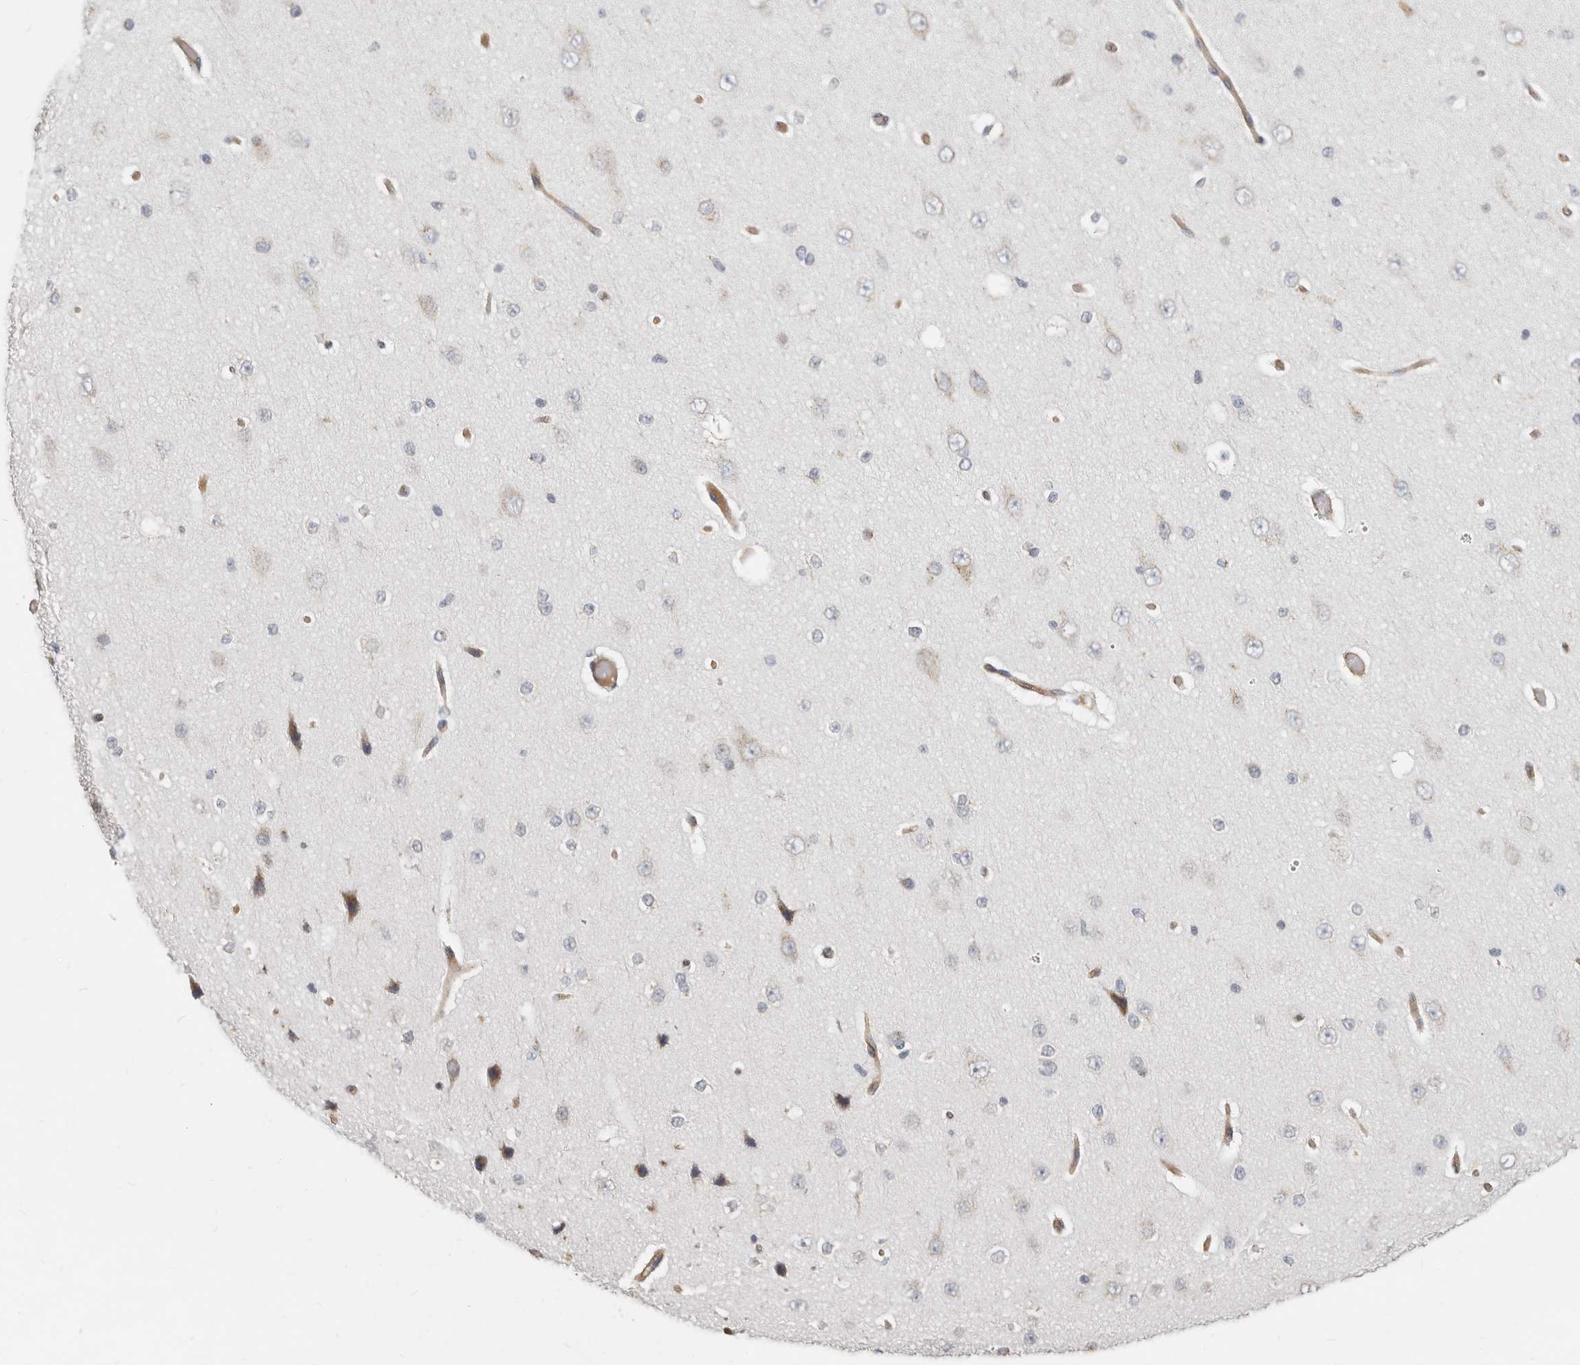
{"staining": {"intensity": "moderate", "quantity": ">75%", "location": "cytoplasmic/membranous"}, "tissue": "cerebral cortex", "cell_type": "Endothelial cells", "image_type": "normal", "snomed": [{"axis": "morphology", "description": "Normal tissue, NOS"}, {"axis": "morphology", "description": "Developmental malformation"}, {"axis": "topography", "description": "Cerebral cortex"}], "caption": "Immunohistochemical staining of normal human cerebral cortex shows >75% levels of moderate cytoplasmic/membranous protein positivity in approximately >75% of endothelial cells. (DAB IHC with brightfield microscopy, high magnification).", "gene": "RABAC1", "patient": {"sex": "female", "age": 30}}